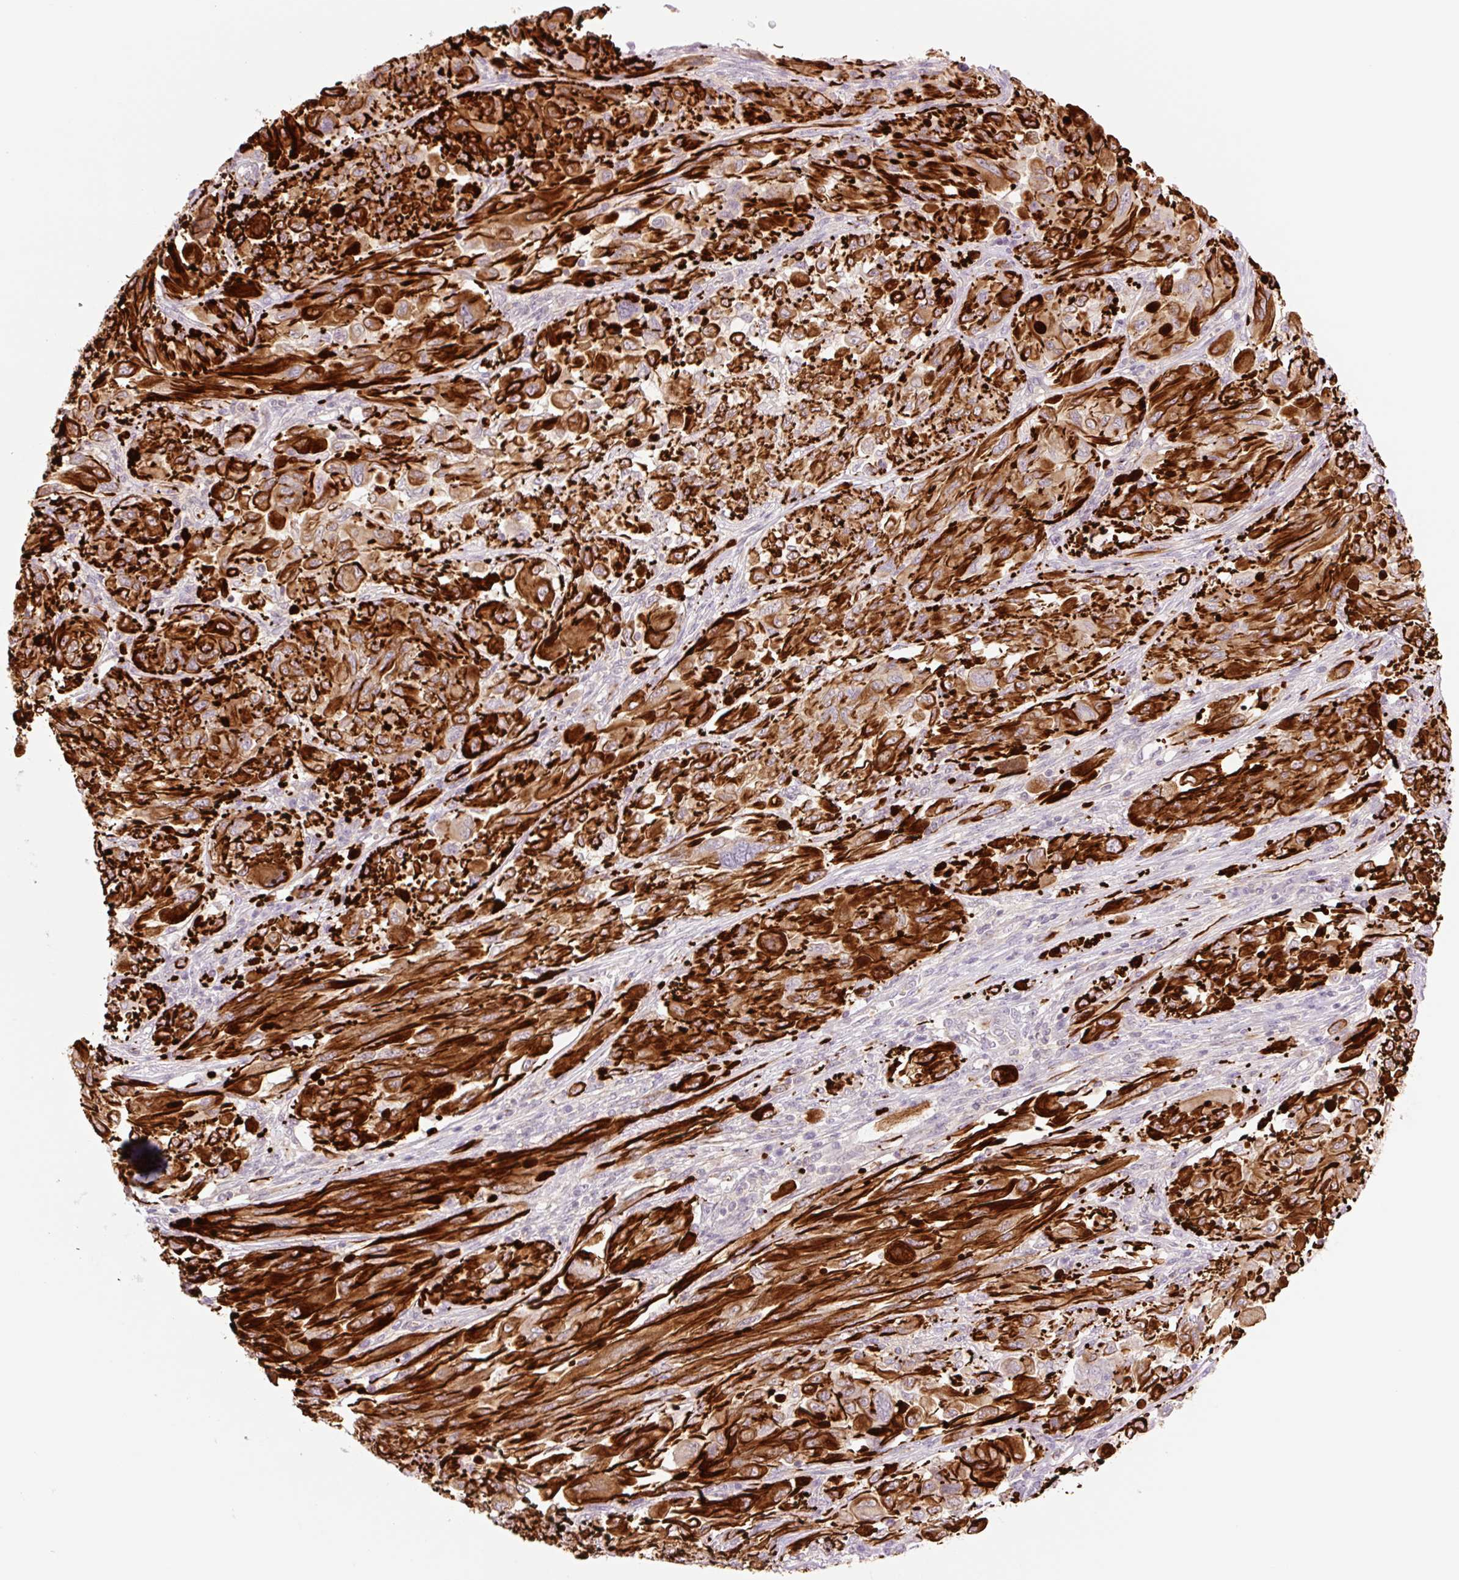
{"staining": {"intensity": "strong", "quantity": ">75%", "location": "cytoplasmic/membranous"}, "tissue": "melanoma", "cell_type": "Tumor cells", "image_type": "cancer", "snomed": [{"axis": "morphology", "description": "Malignant melanoma, NOS"}, {"axis": "topography", "description": "Skin"}], "caption": "This is a photomicrograph of immunohistochemistry staining of melanoma, which shows strong positivity in the cytoplasmic/membranous of tumor cells.", "gene": "ZFYVE21", "patient": {"sex": "female", "age": 91}}